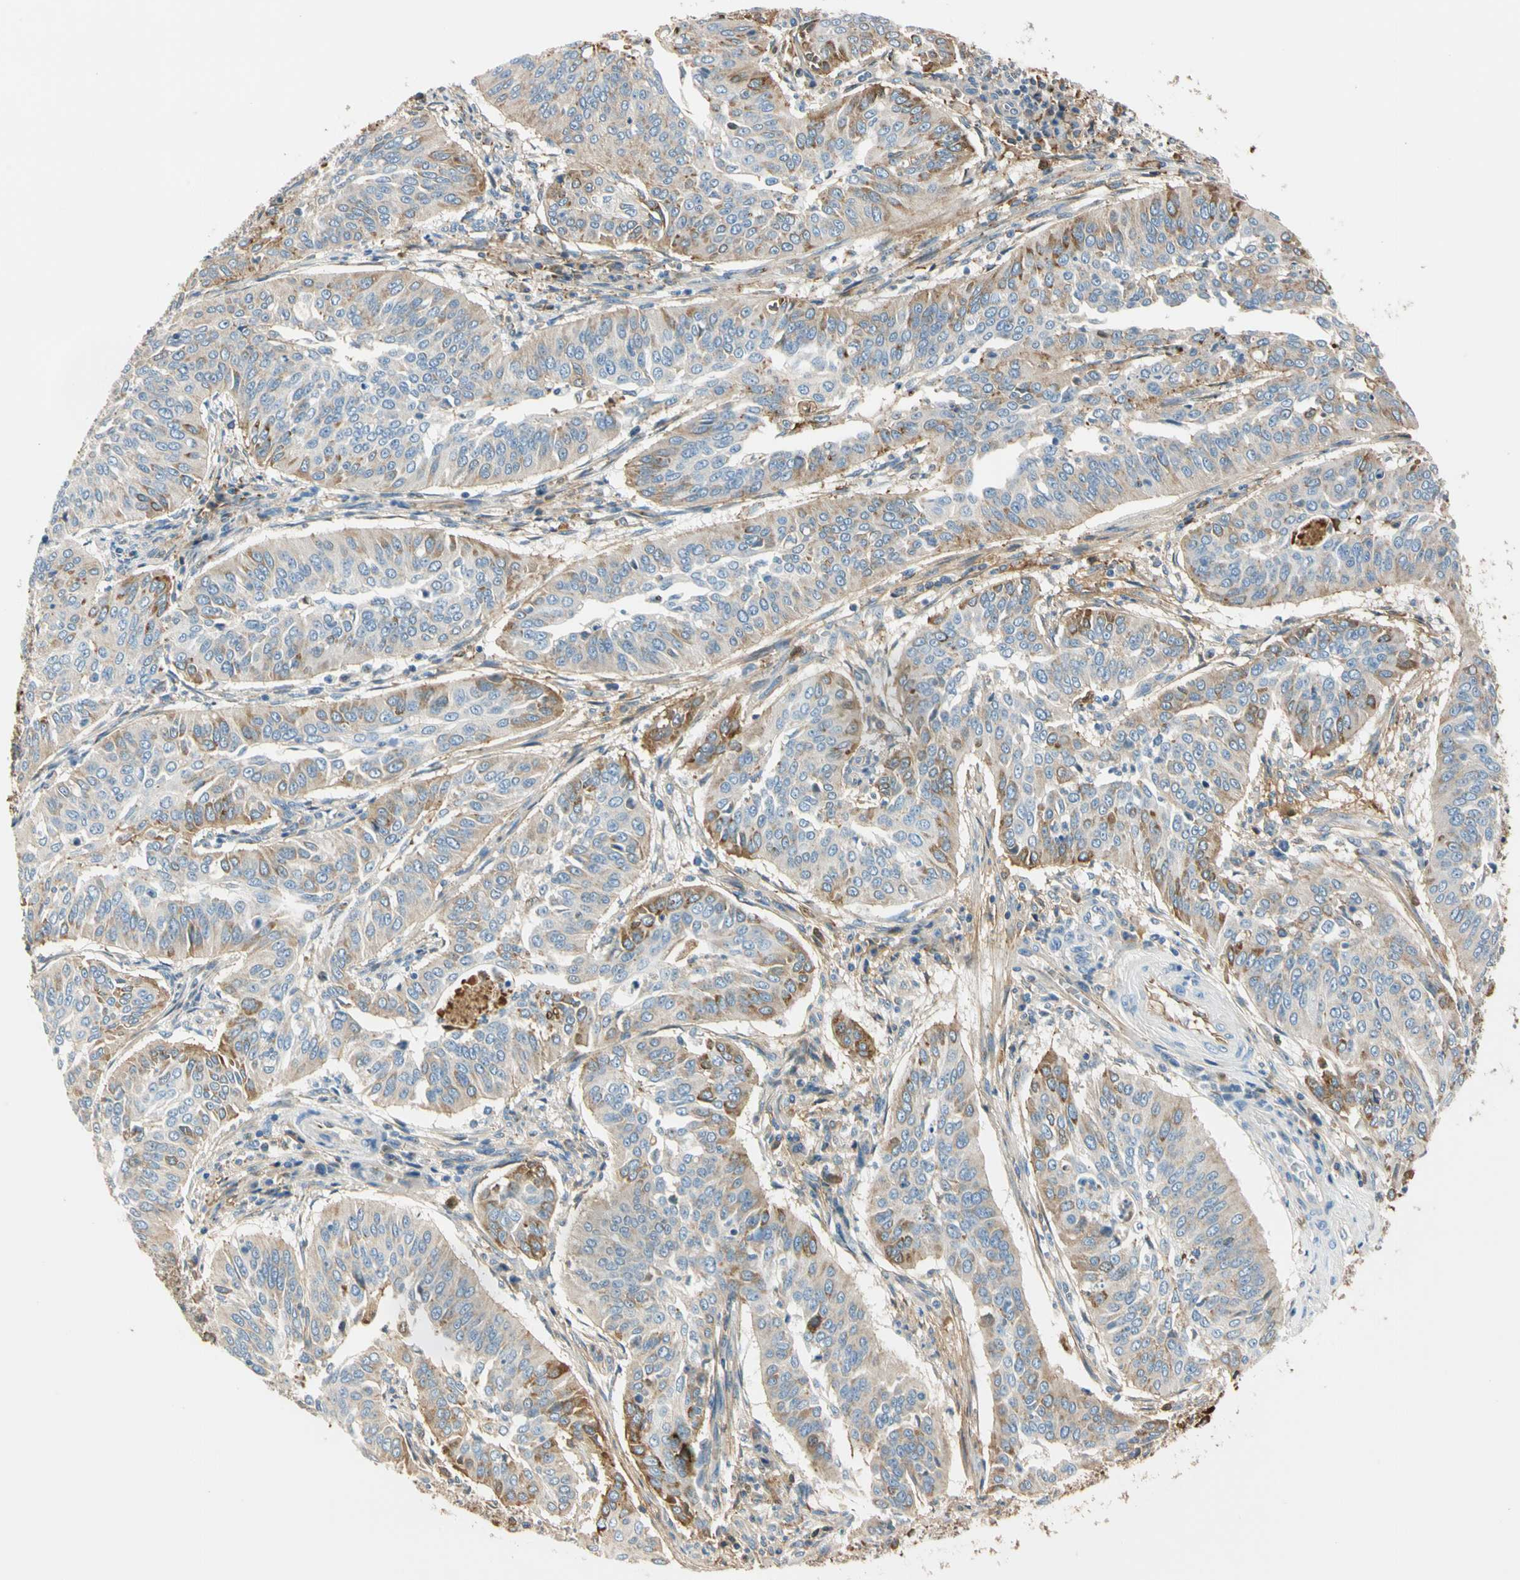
{"staining": {"intensity": "moderate", "quantity": ">75%", "location": "cytoplasmic/membranous"}, "tissue": "cervical cancer", "cell_type": "Tumor cells", "image_type": "cancer", "snomed": [{"axis": "morphology", "description": "Normal tissue, NOS"}, {"axis": "morphology", "description": "Squamous cell carcinoma, NOS"}, {"axis": "topography", "description": "Cervix"}], "caption": "Tumor cells show medium levels of moderate cytoplasmic/membranous positivity in about >75% of cells in human cervical squamous cell carcinoma.", "gene": "LAMB3", "patient": {"sex": "female", "age": 39}}